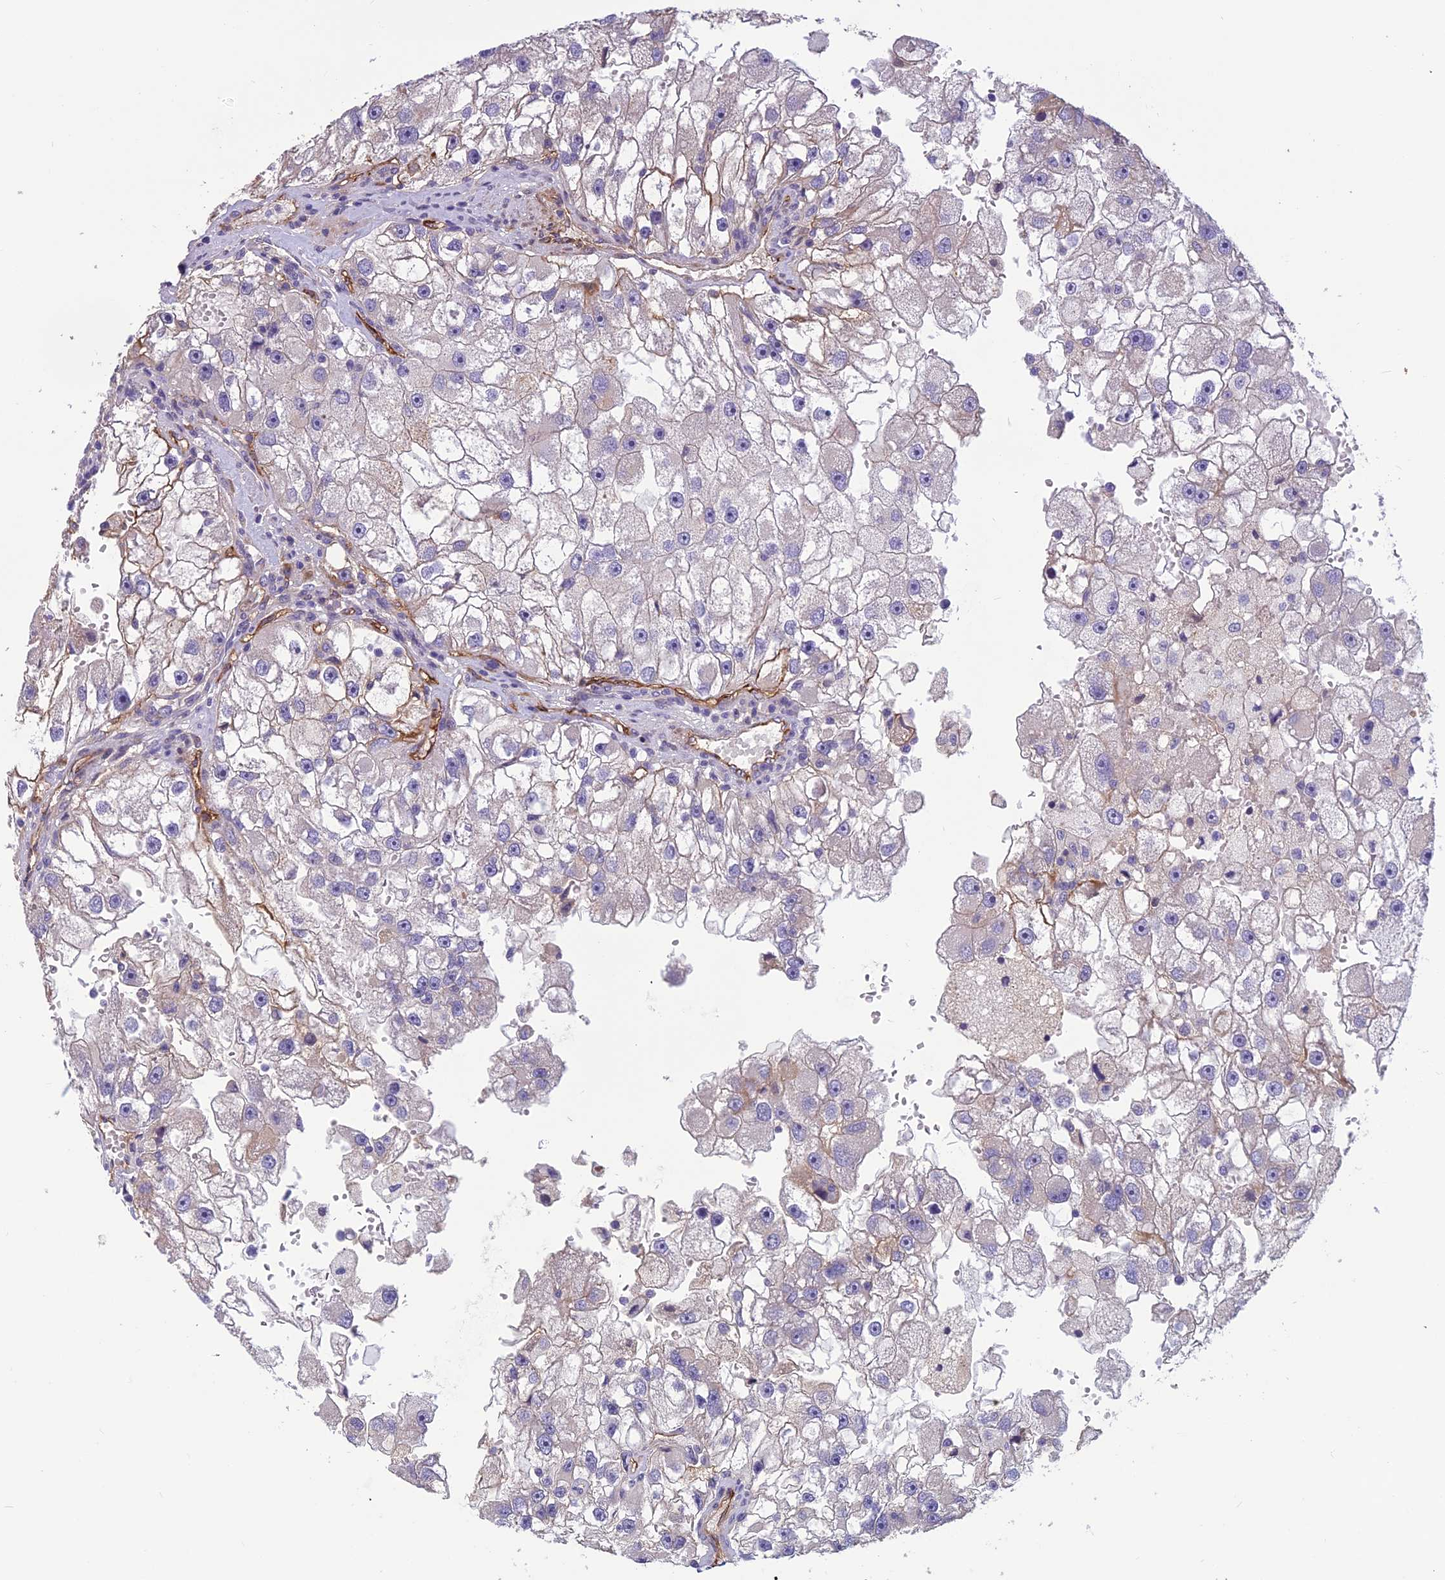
{"staining": {"intensity": "moderate", "quantity": "<25%", "location": "cytoplasmic/membranous"}, "tissue": "renal cancer", "cell_type": "Tumor cells", "image_type": "cancer", "snomed": [{"axis": "morphology", "description": "Adenocarcinoma, NOS"}, {"axis": "topography", "description": "Kidney"}], "caption": "Immunohistochemical staining of human adenocarcinoma (renal) demonstrates low levels of moderate cytoplasmic/membranous protein staining in approximately <25% of tumor cells.", "gene": "TSPAN15", "patient": {"sex": "male", "age": 63}}